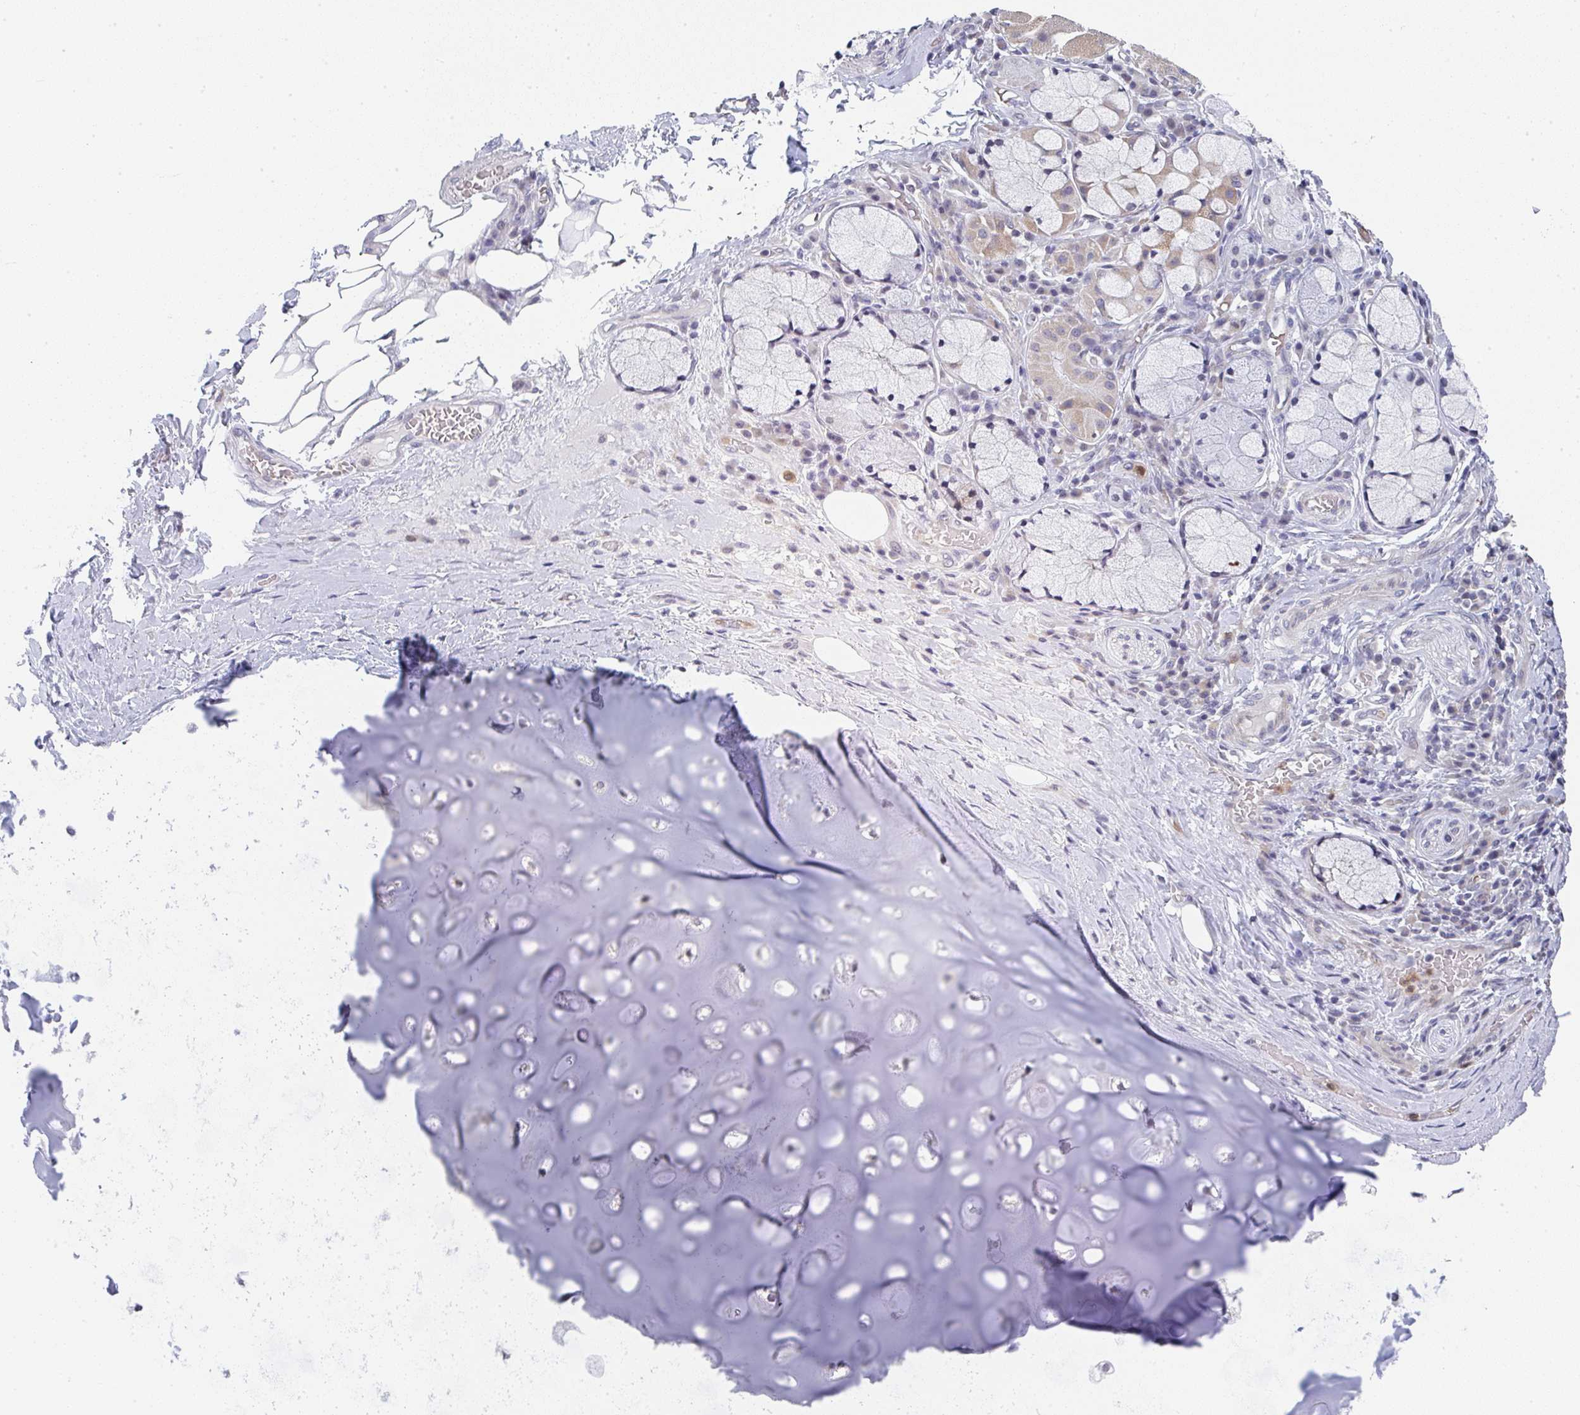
{"staining": {"intensity": "negative", "quantity": "none", "location": "none"}, "tissue": "adipose tissue", "cell_type": "Adipocytes", "image_type": "normal", "snomed": [{"axis": "morphology", "description": "Normal tissue, NOS"}, {"axis": "topography", "description": "Cartilage tissue"}, {"axis": "topography", "description": "Bronchus"}], "caption": "Immunohistochemical staining of benign adipose tissue displays no significant positivity in adipocytes.", "gene": "NCF1", "patient": {"sex": "male", "age": 56}}